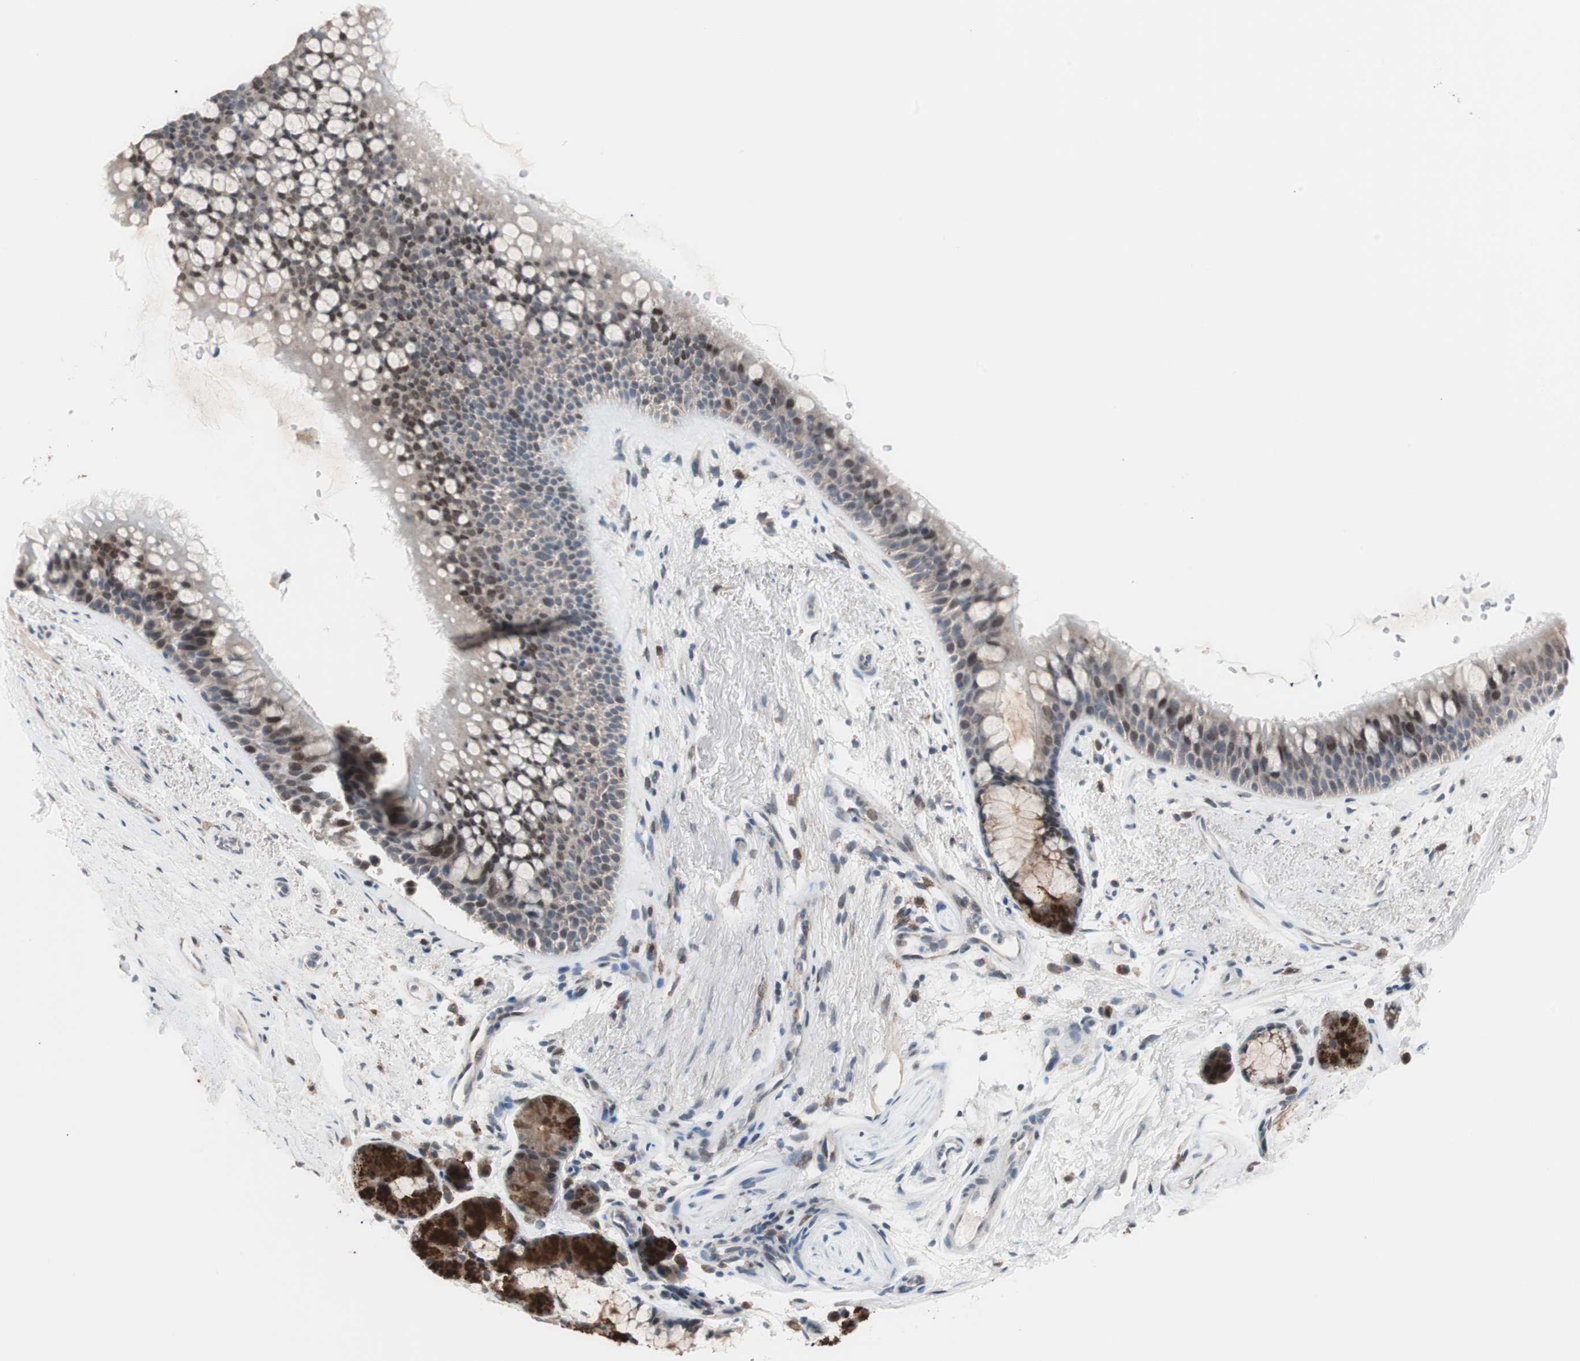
{"staining": {"intensity": "weak", "quantity": "25%-75%", "location": "nuclear"}, "tissue": "bronchus", "cell_type": "Respiratory epithelial cells", "image_type": "normal", "snomed": [{"axis": "morphology", "description": "Normal tissue, NOS"}, {"axis": "topography", "description": "Bronchus"}], "caption": "Protein expression analysis of normal human bronchus reveals weak nuclear expression in approximately 25%-75% of respiratory epithelial cells. Nuclei are stained in blue.", "gene": "POLH", "patient": {"sex": "female", "age": 54}}